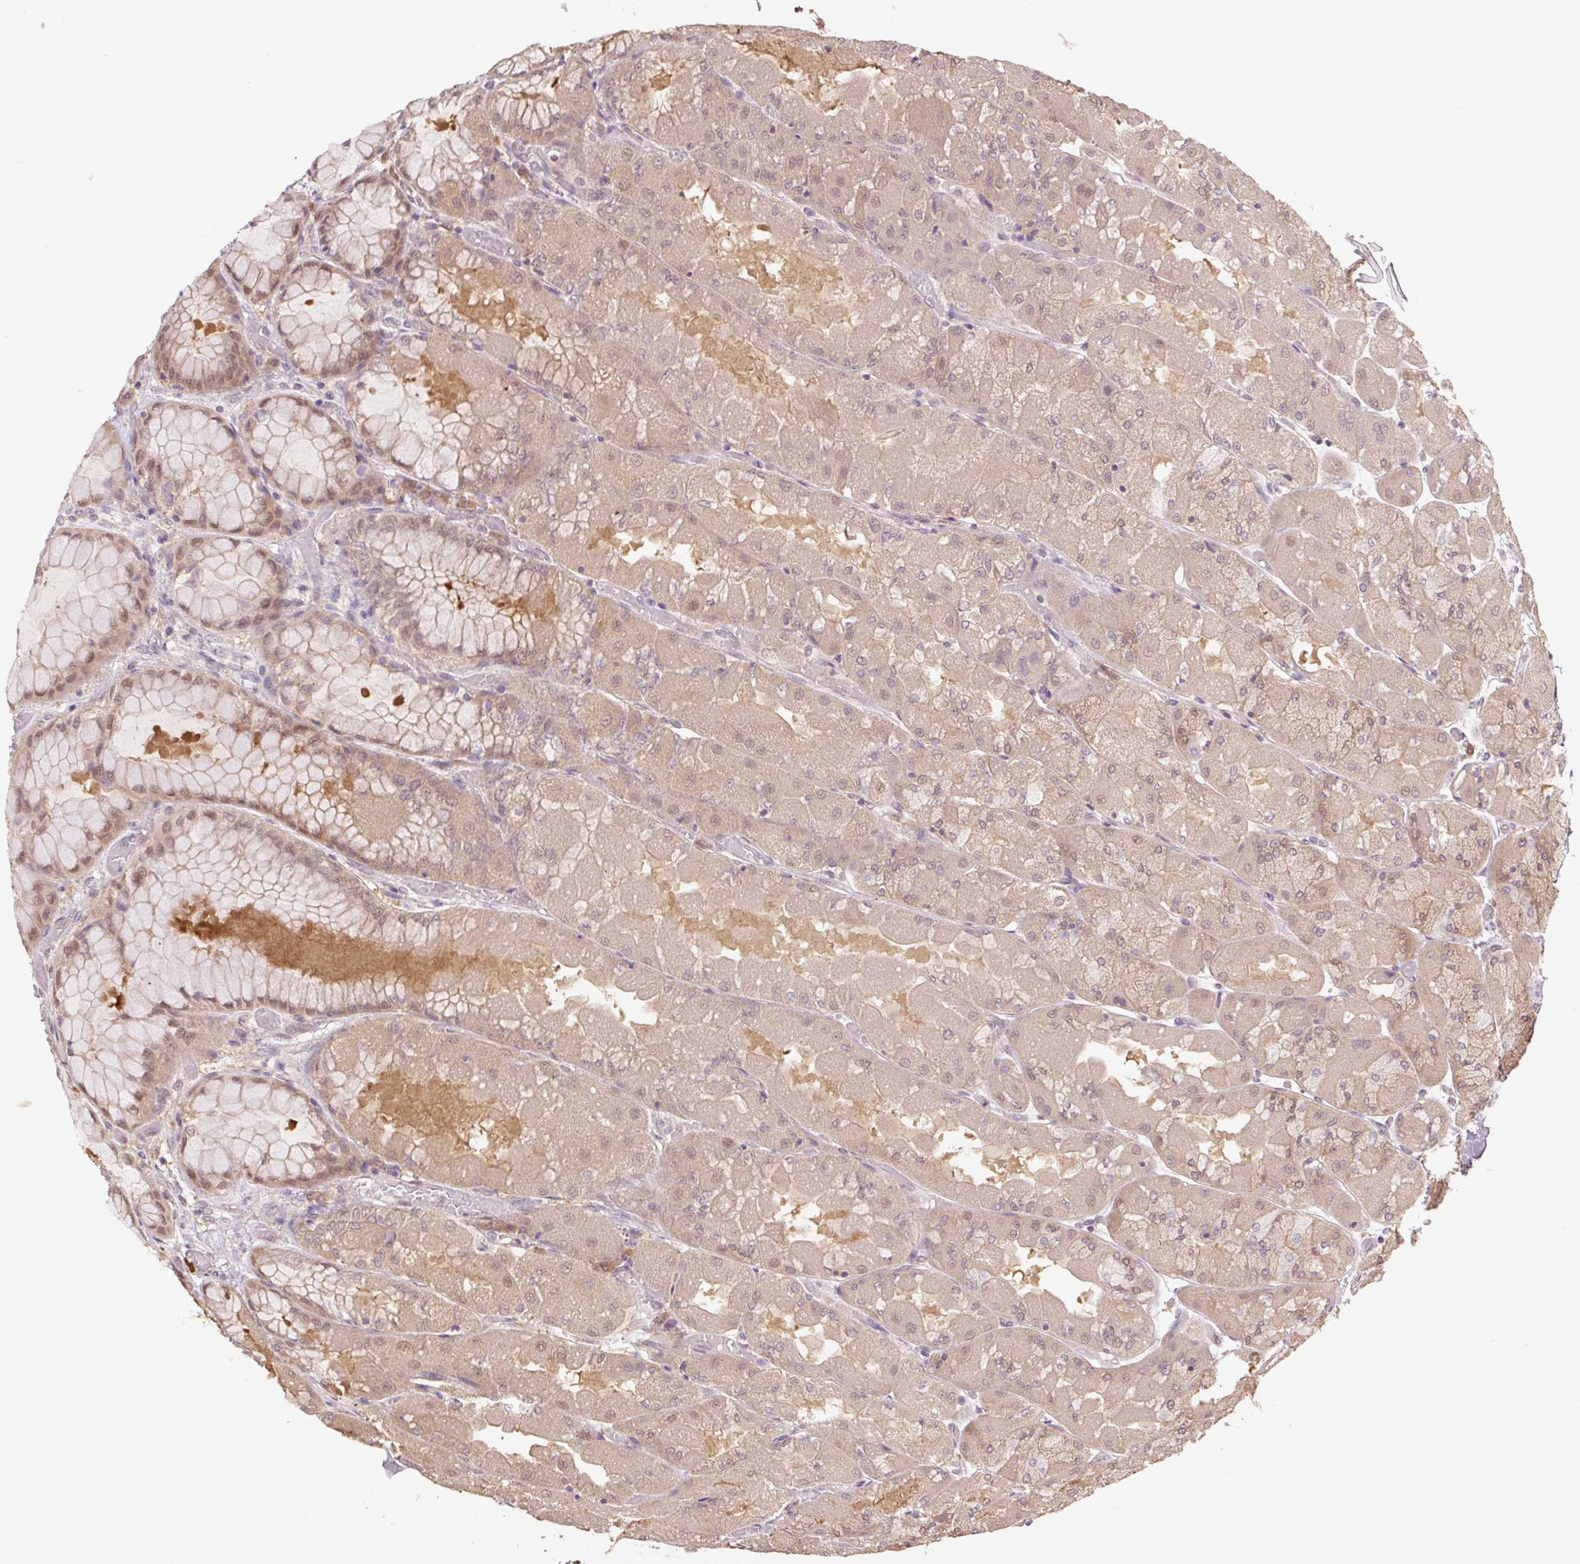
{"staining": {"intensity": "moderate", "quantity": "25%-75%", "location": "cytoplasmic/membranous"}, "tissue": "stomach", "cell_type": "Glandular cells", "image_type": "normal", "snomed": [{"axis": "morphology", "description": "Normal tissue, NOS"}, {"axis": "topography", "description": "Stomach"}], "caption": "Moderate cytoplasmic/membranous positivity for a protein is present in about 25%-75% of glandular cells of unremarkable stomach using immunohistochemistry.", "gene": "TPT1", "patient": {"sex": "female", "age": 61}}